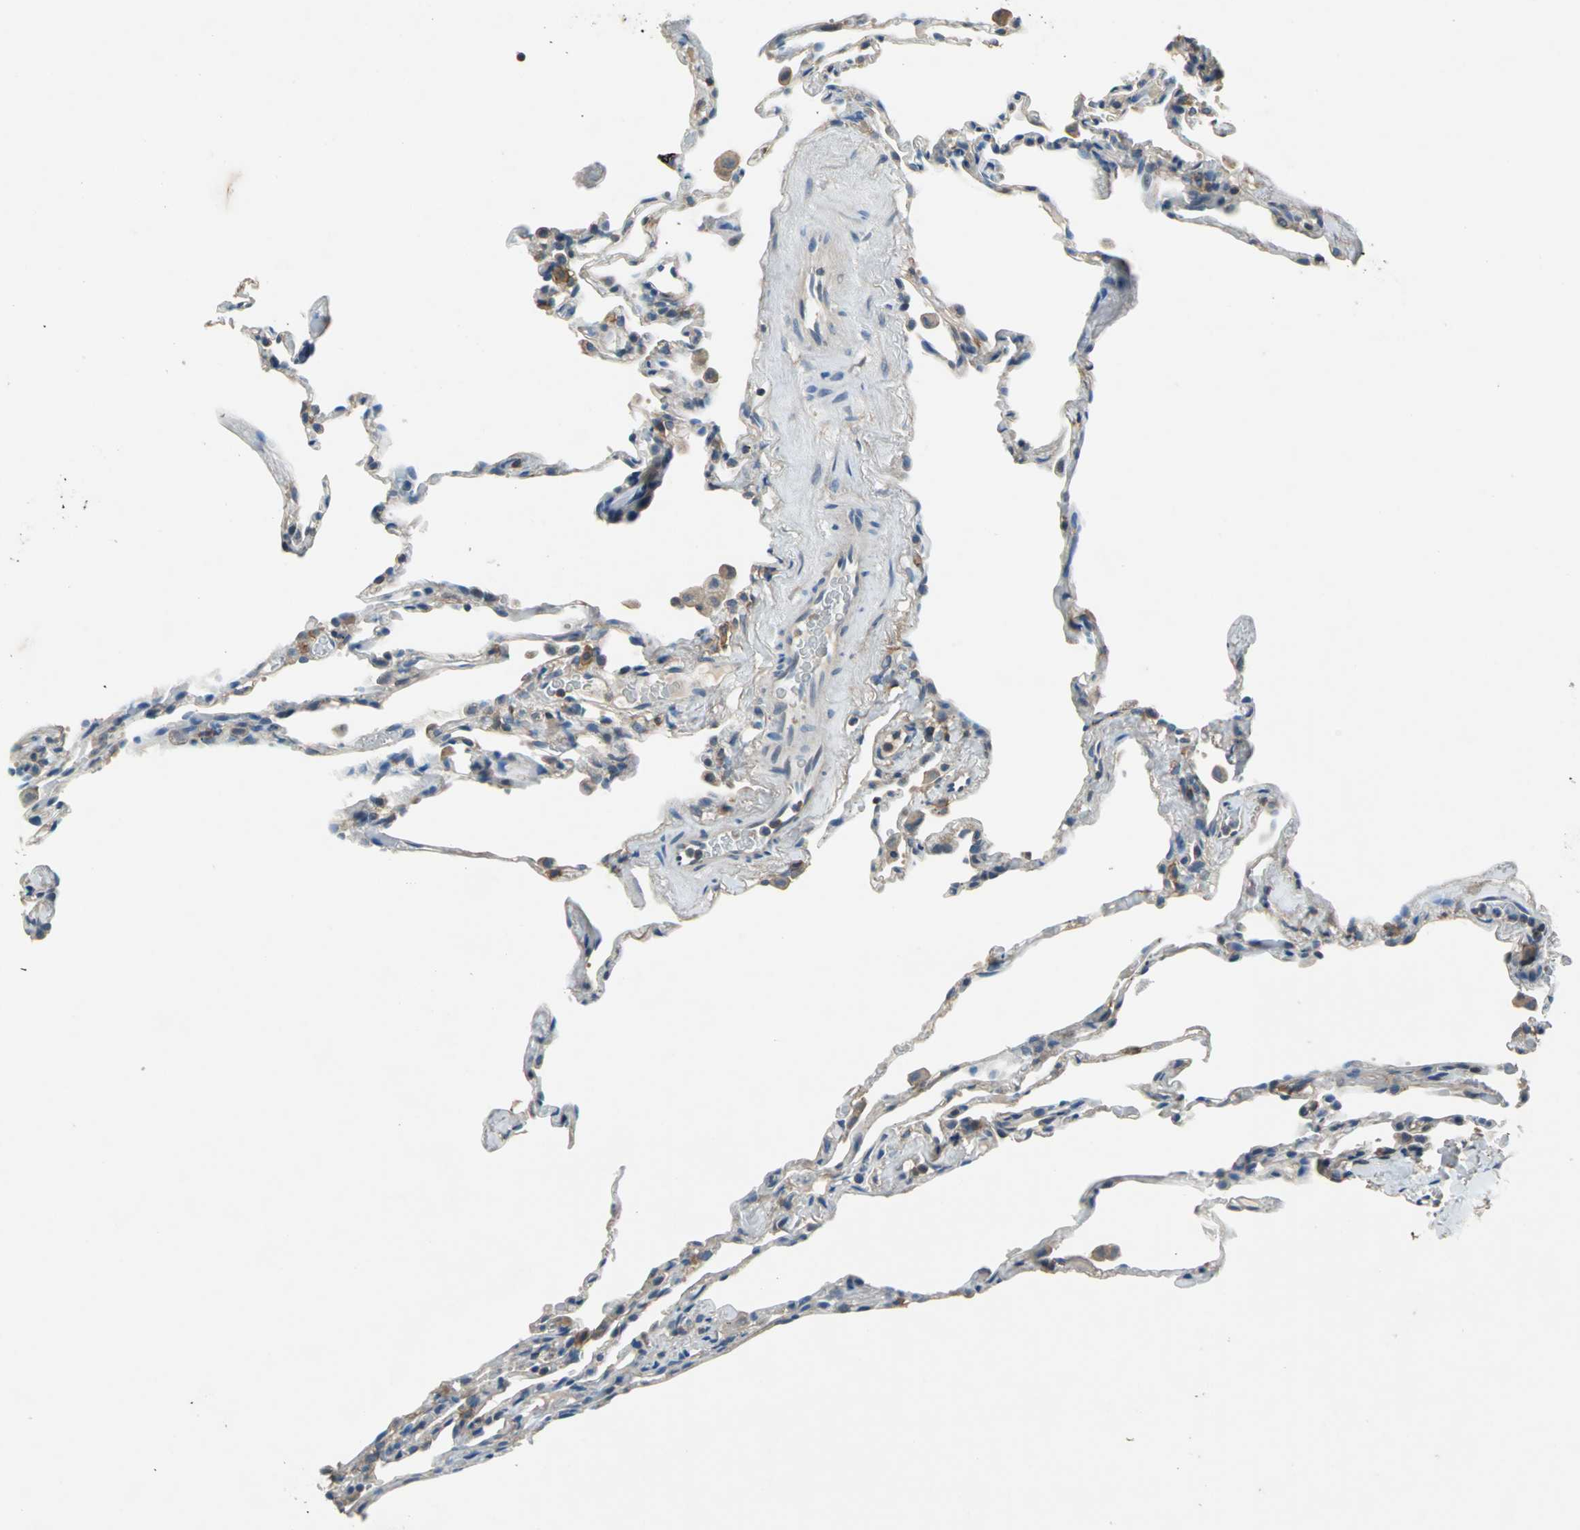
{"staining": {"intensity": "negative", "quantity": "none", "location": "none"}, "tissue": "lung", "cell_type": "Alveolar cells", "image_type": "normal", "snomed": [{"axis": "morphology", "description": "Normal tissue, NOS"}, {"axis": "topography", "description": "Lung"}], "caption": "Alveolar cells show no significant protein expression in benign lung.", "gene": "PRKCA", "patient": {"sex": "male", "age": 59}}